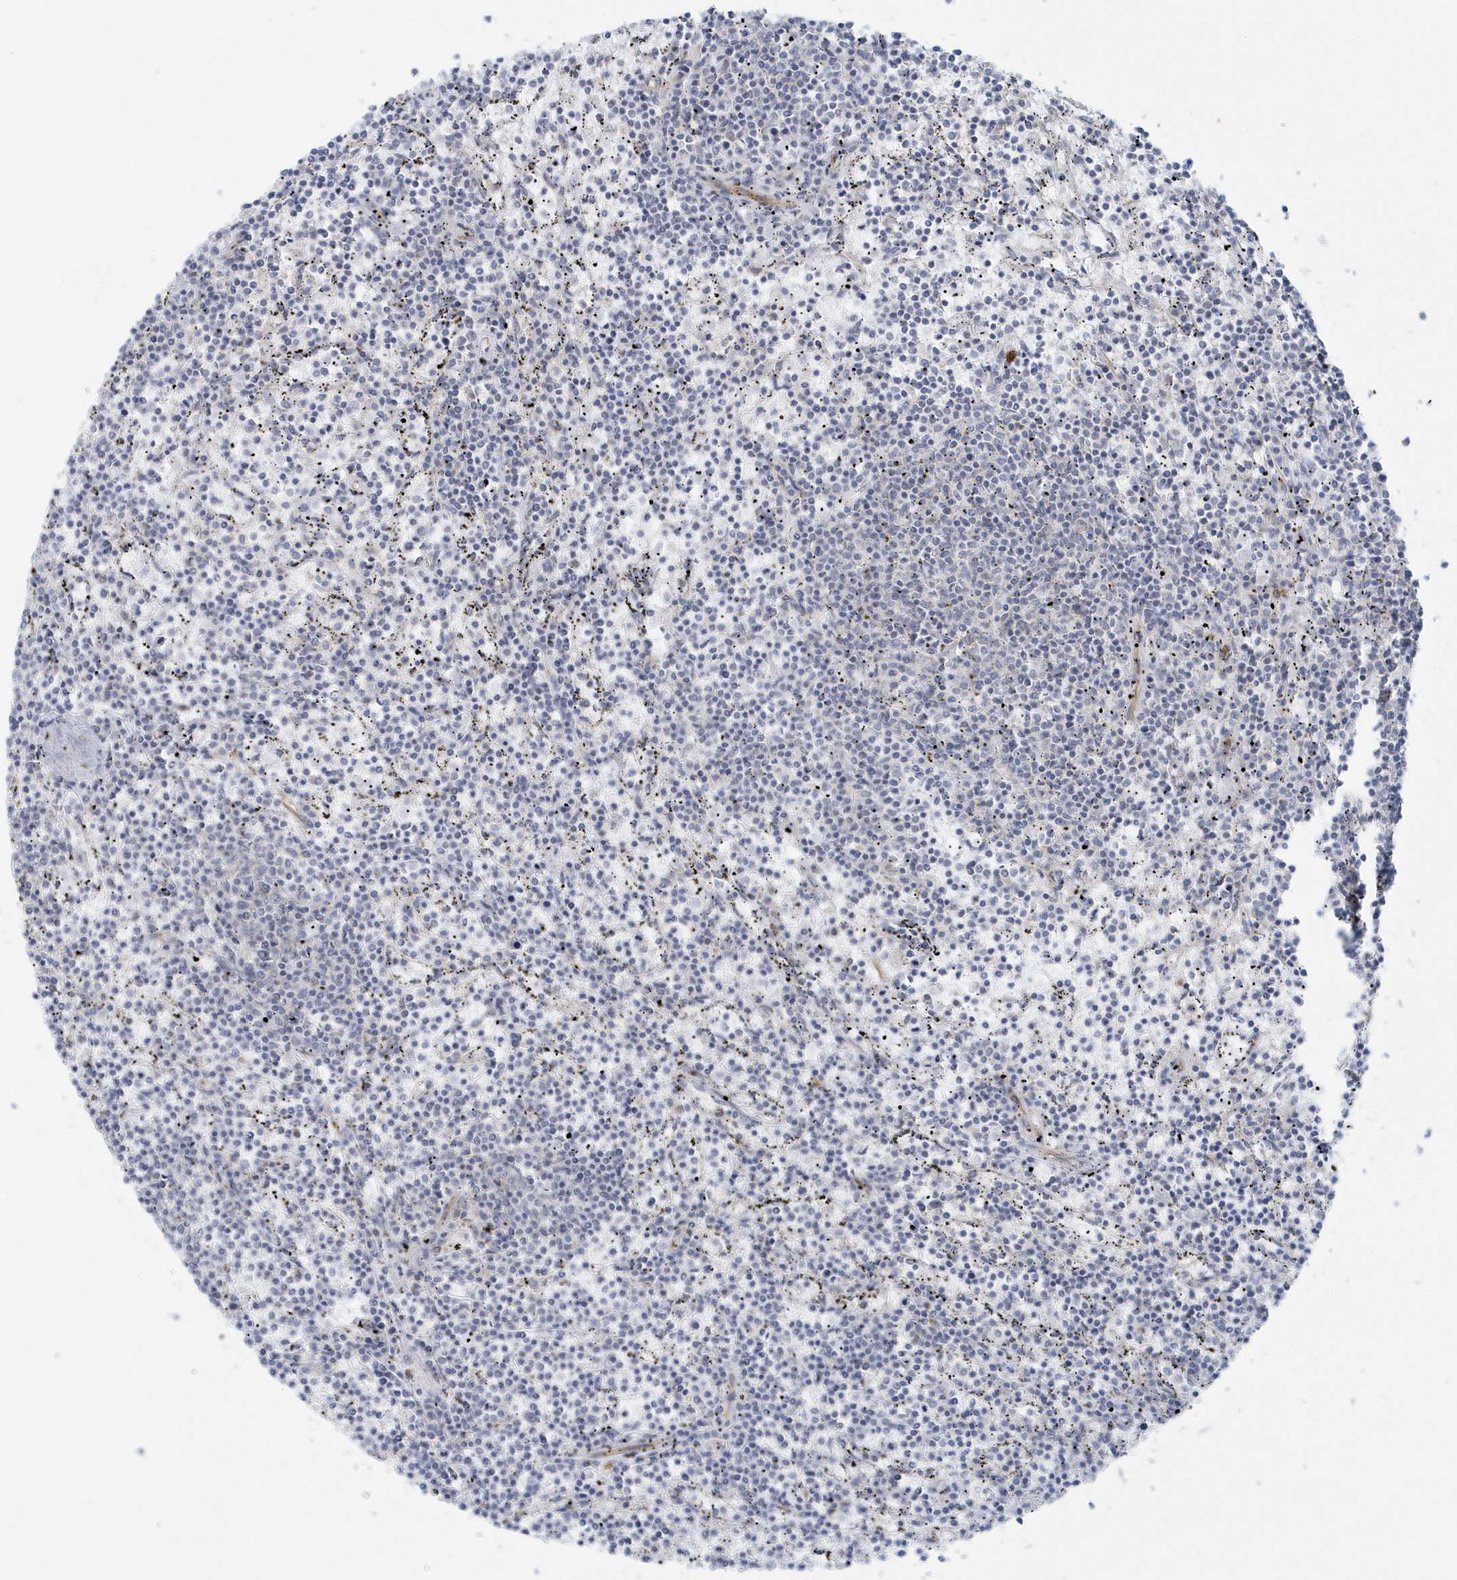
{"staining": {"intensity": "negative", "quantity": "none", "location": "none"}, "tissue": "lymphoma", "cell_type": "Tumor cells", "image_type": "cancer", "snomed": [{"axis": "morphology", "description": "Malignant lymphoma, non-Hodgkin's type, Low grade"}, {"axis": "topography", "description": "Spleen"}], "caption": "This is a photomicrograph of immunohistochemistry (IHC) staining of lymphoma, which shows no expression in tumor cells.", "gene": "GPR152", "patient": {"sex": "female", "age": 50}}